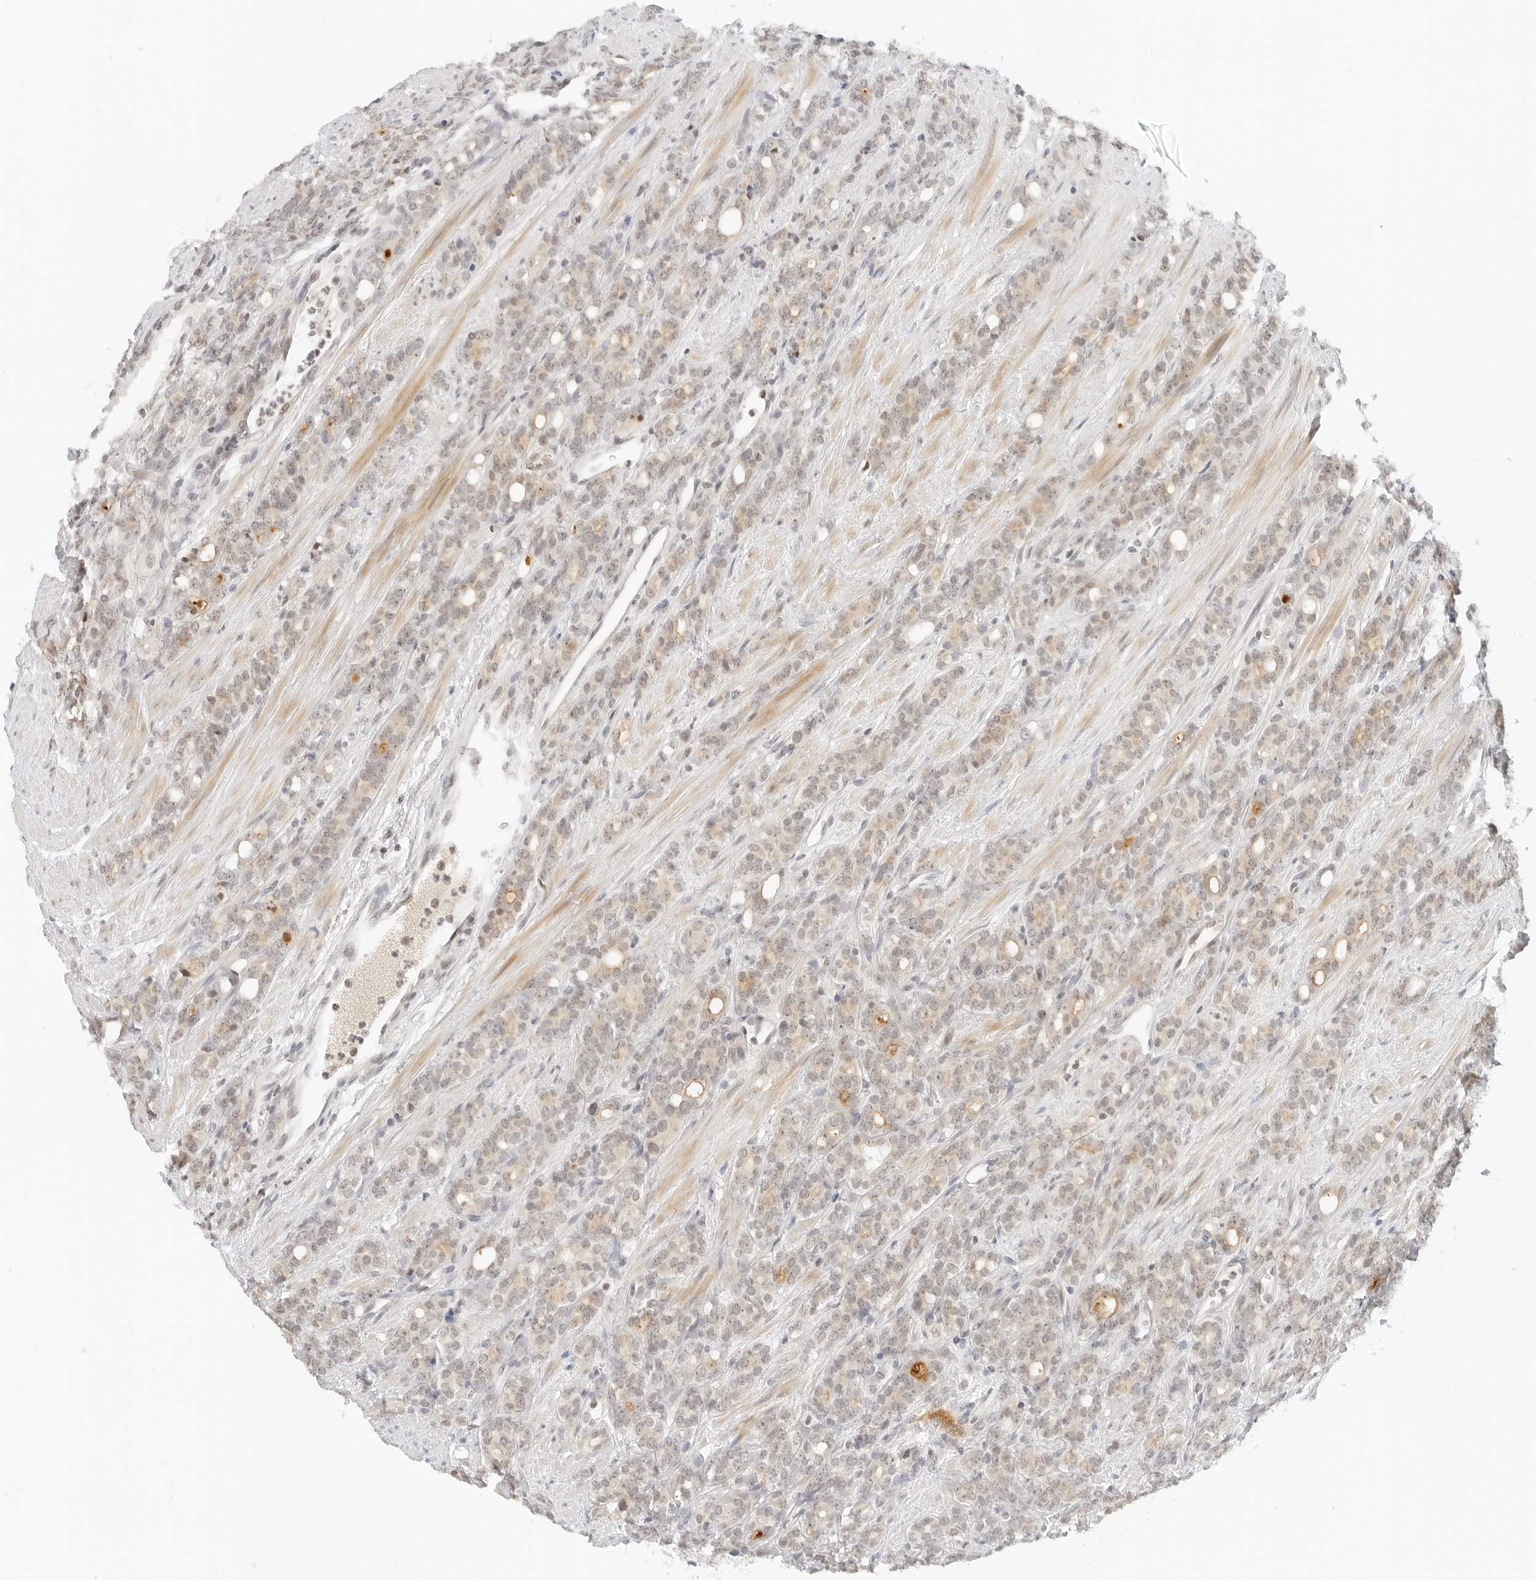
{"staining": {"intensity": "weak", "quantity": "<25%", "location": "nuclear"}, "tissue": "prostate cancer", "cell_type": "Tumor cells", "image_type": "cancer", "snomed": [{"axis": "morphology", "description": "Adenocarcinoma, High grade"}, {"axis": "topography", "description": "Prostate"}], "caption": "Immunohistochemistry of prostate cancer (high-grade adenocarcinoma) shows no expression in tumor cells.", "gene": "NEO1", "patient": {"sex": "male", "age": 62}}